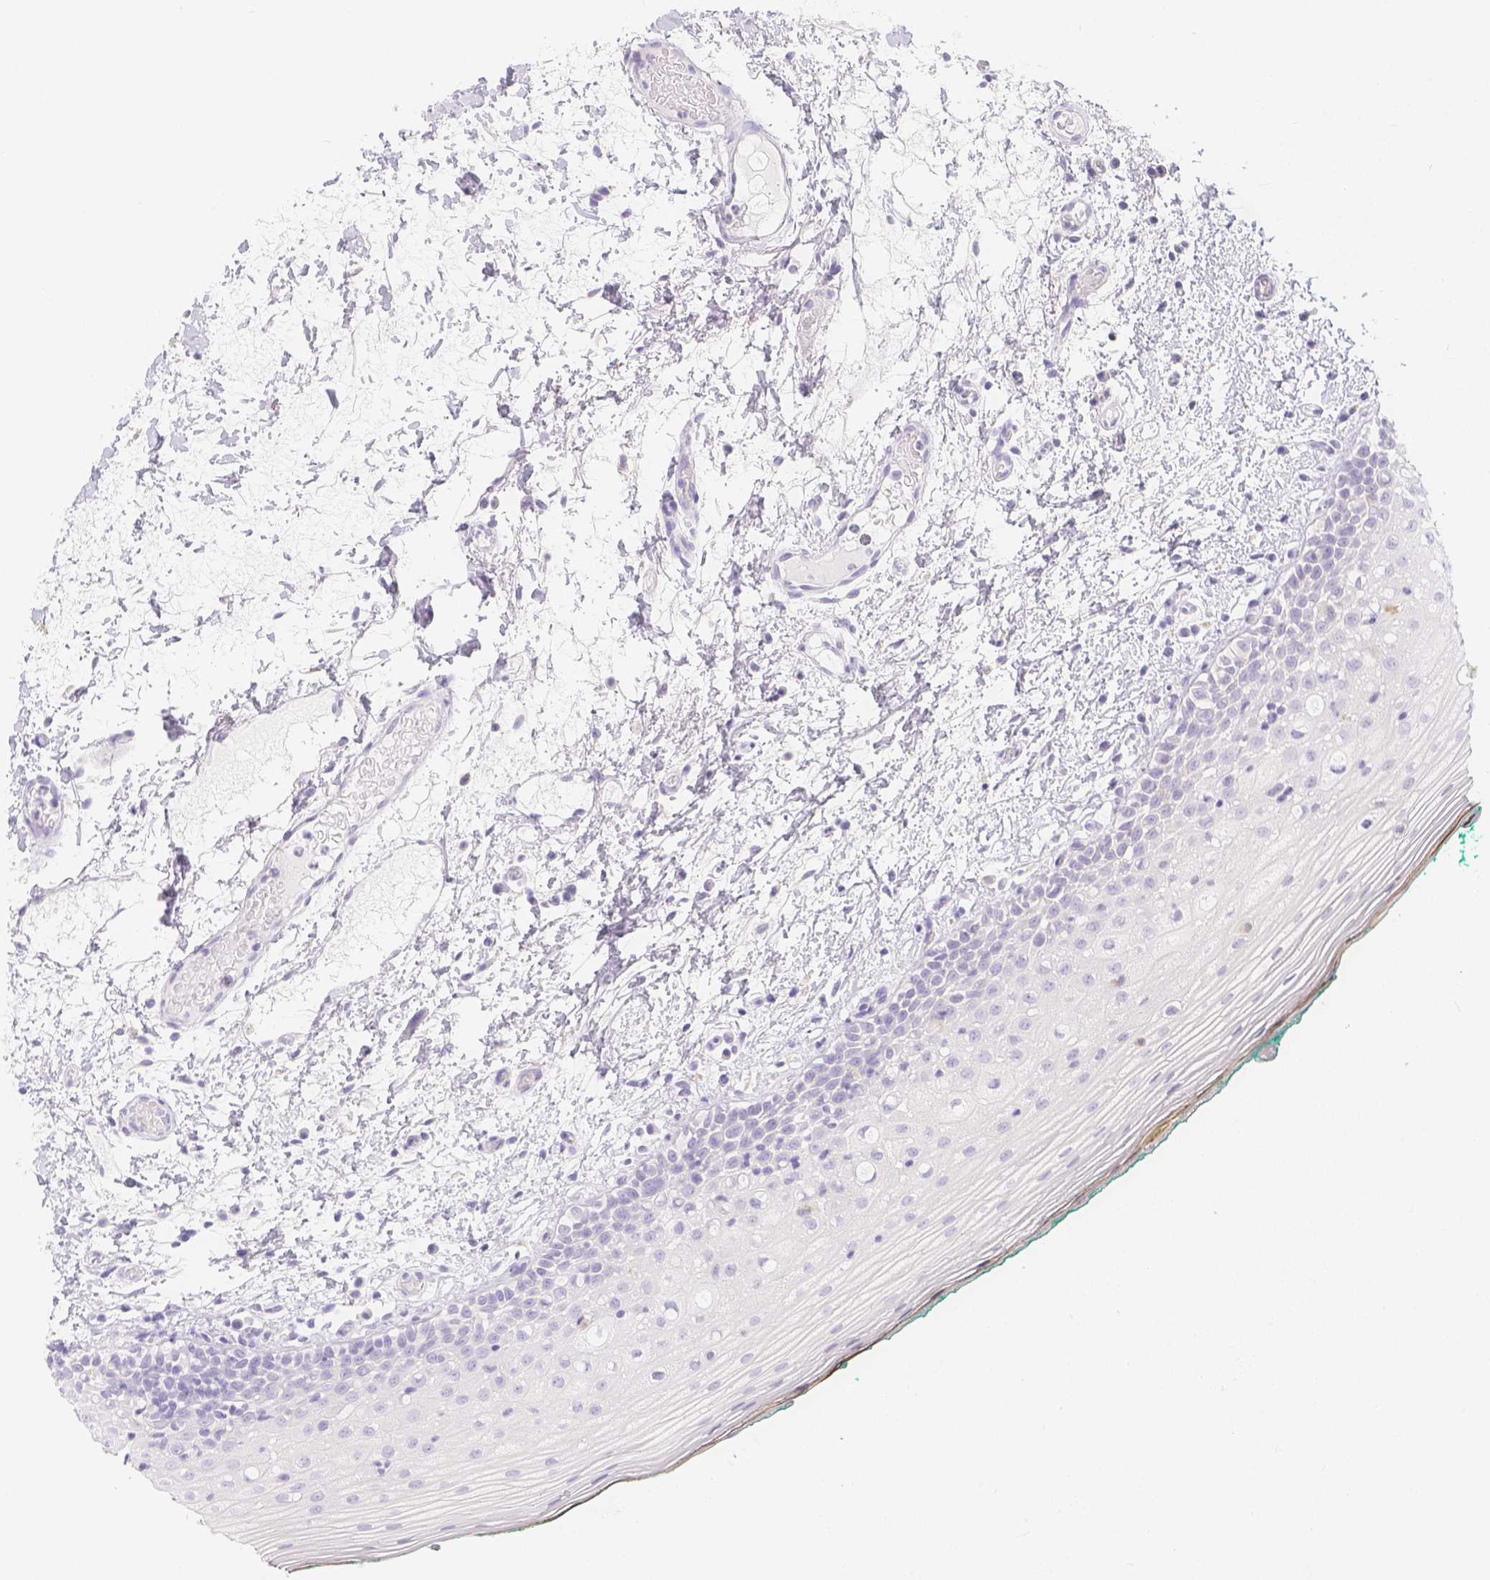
{"staining": {"intensity": "negative", "quantity": "none", "location": "none"}, "tissue": "oral mucosa", "cell_type": "Squamous epithelial cells", "image_type": "normal", "snomed": [{"axis": "morphology", "description": "Normal tissue, NOS"}, {"axis": "topography", "description": "Oral tissue"}], "caption": "Squamous epithelial cells show no significant expression in normal oral mucosa.", "gene": "SLC18A1", "patient": {"sex": "female", "age": 83}}